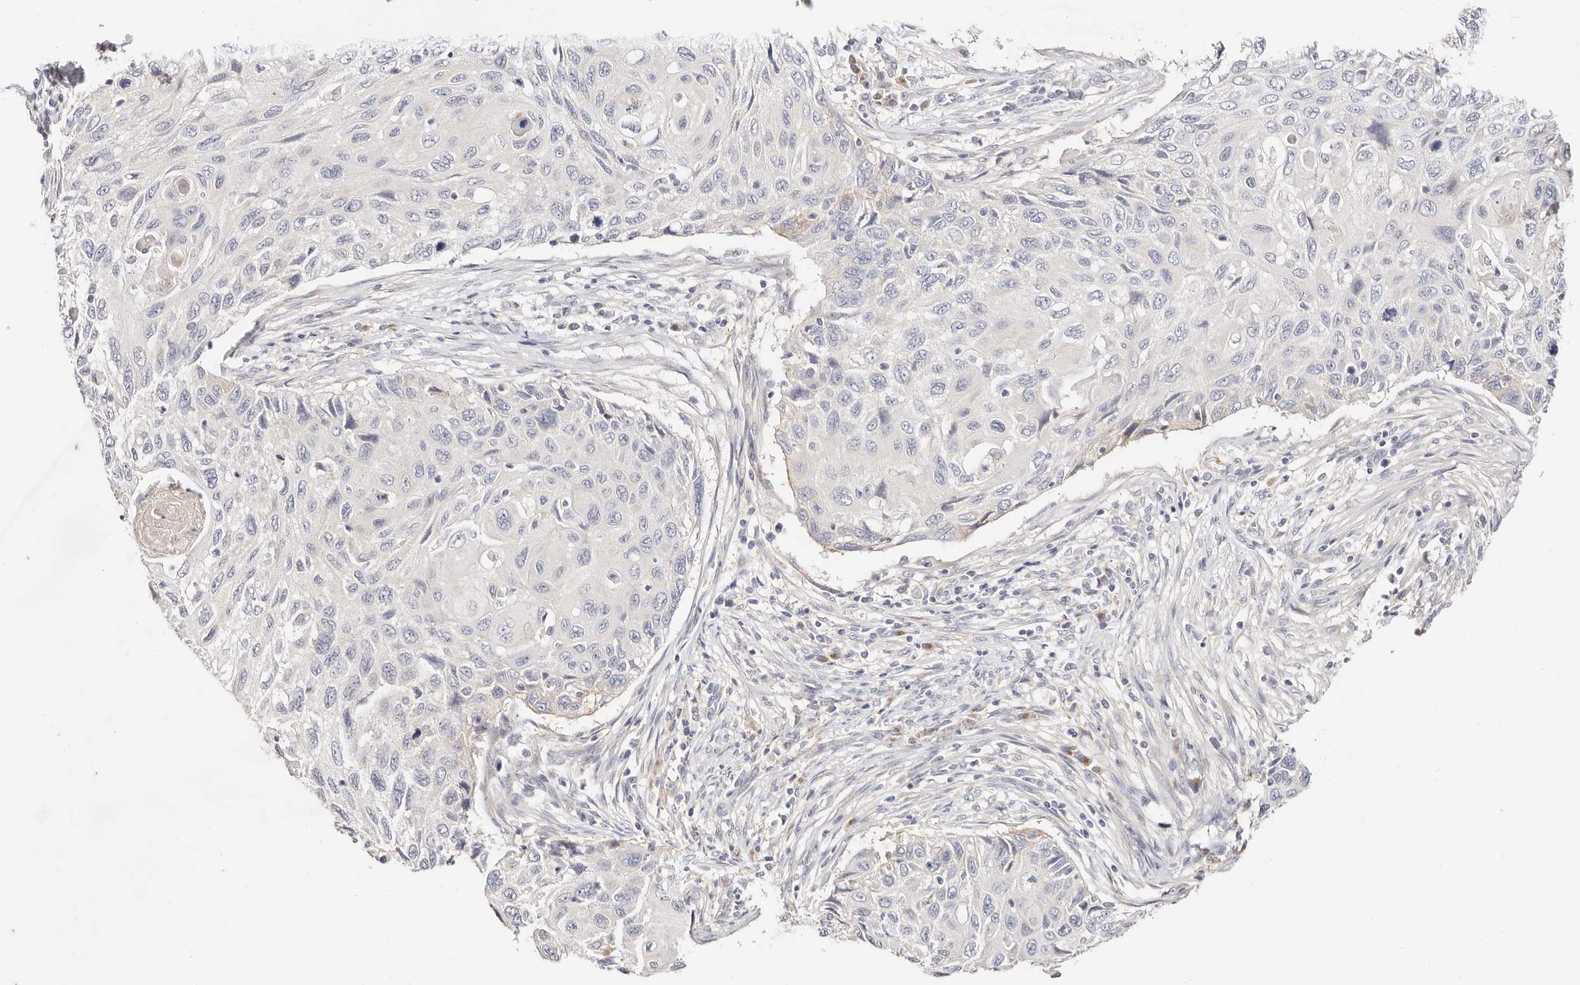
{"staining": {"intensity": "negative", "quantity": "none", "location": "none"}, "tissue": "cervical cancer", "cell_type": "Tumor cells", "image_type": "cancer", "snomed": [{"axis": "morphology", "description": "Squamous cell carcinoma, NOS"}, {"axis": "topography", "description": "Cervix"}], "caption": "Cervical cancer (squamous cell carcinoma) stained for a protein using IHC demonstrates no staining tumor cells.", "gene": "DNASE1", "patient": {"sex": "female", "age": 70}}